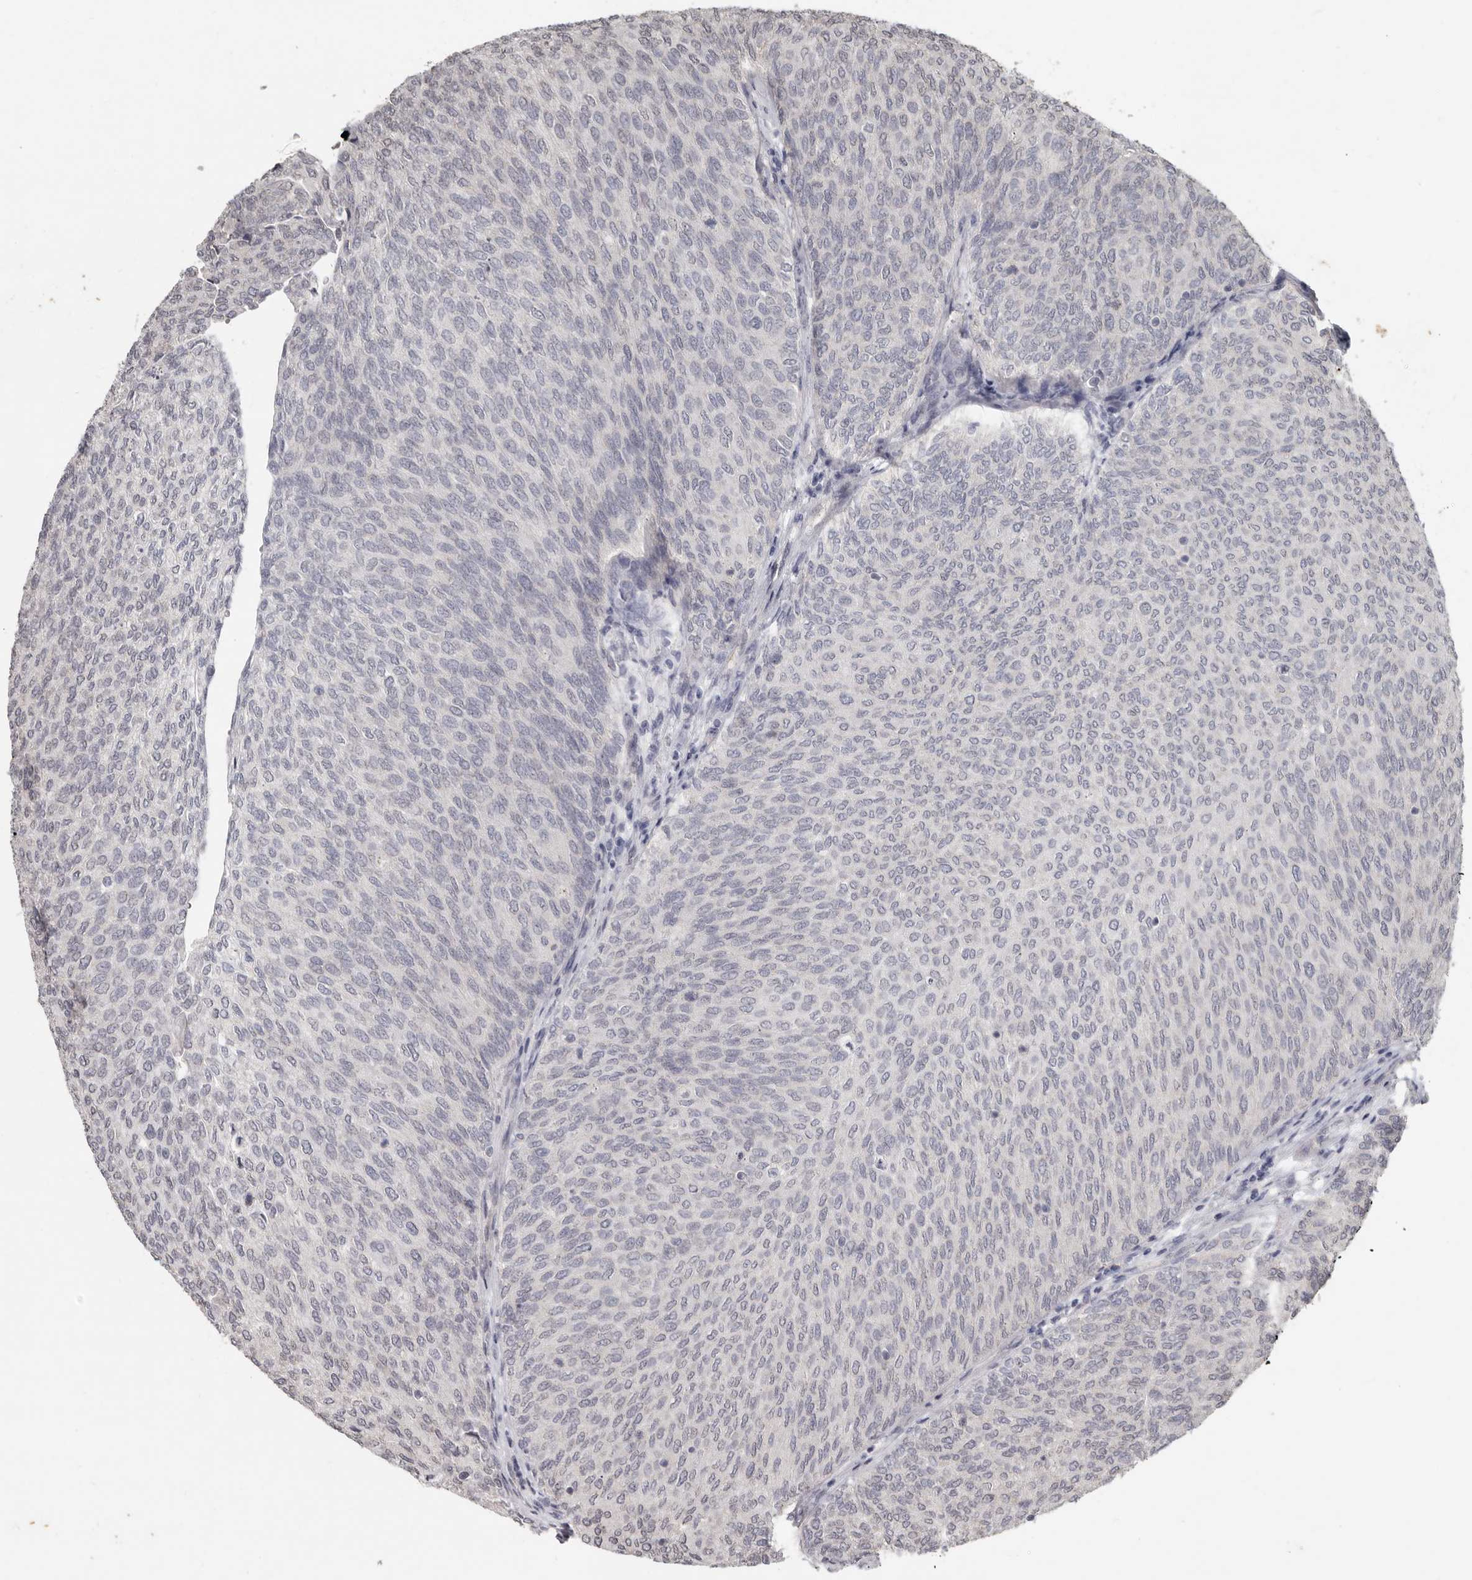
{"staining": {"intensity": "negative", "quantity": "none", "location": "none"}, "tissue": "urothelial cancer", "cell_type": "Tumor cells", "image_type": "cancer", "snomed": [{"axis": "morphology", "description": "Urothelial carcinoma, Low grade"}, {"axis": "topography", "description": "Urinary bladder"}], "caption": "DAB immunohistochemical staining of low-grade urothelial carcinoma displays no significant expression in tumor cells.", "gene": "LINGO2", "patient": {"sex": "female", "age": 79}}